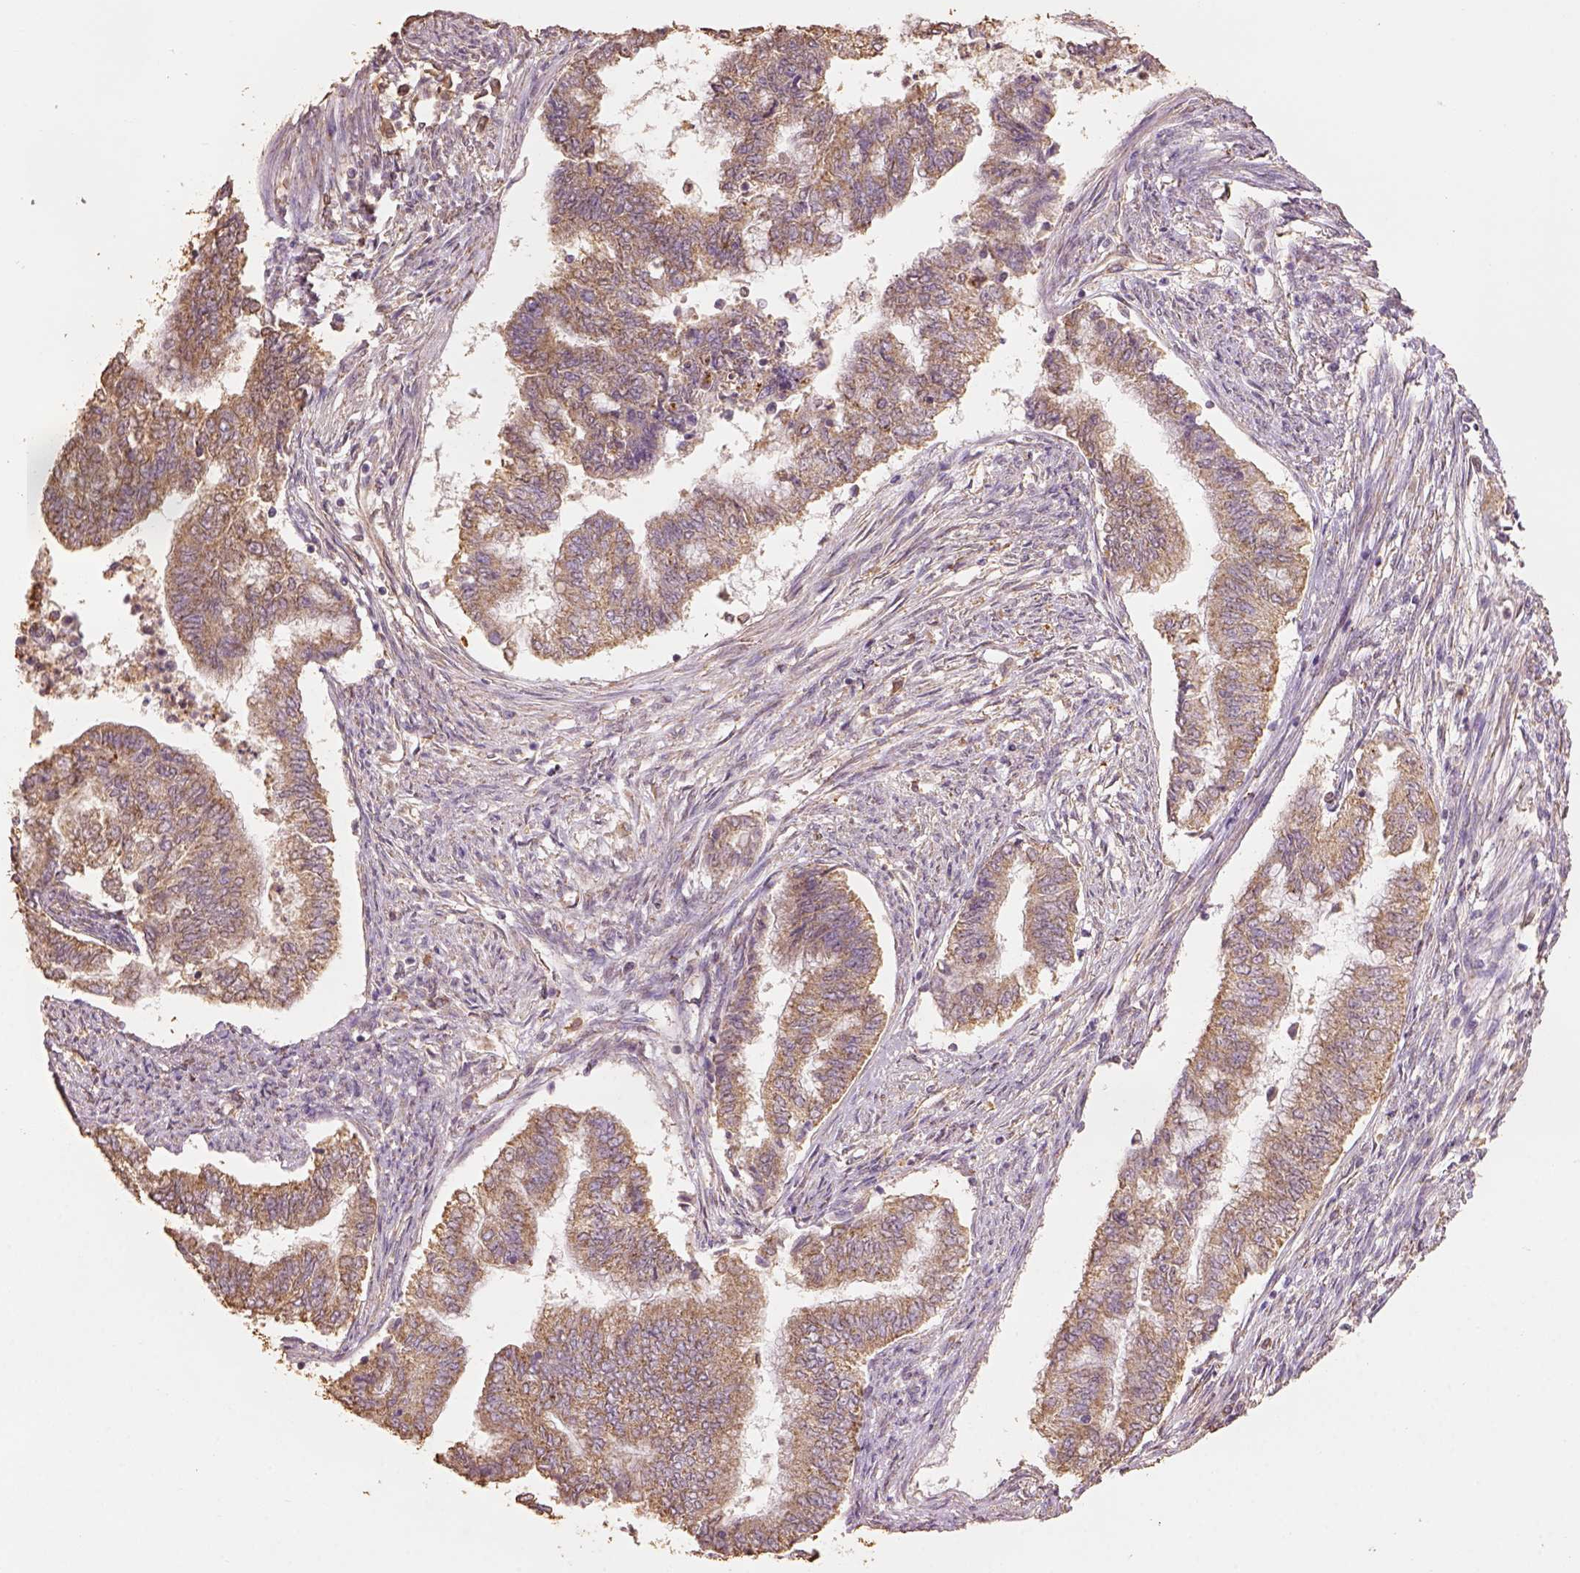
{"staining": {"intensity": "moderate", "quantity": ">75%", "location": "cytoplasmic/membranous"}, "tissue": "endometrial cancer", "cell_type": "Tumor cells", "image_type": "cancer", "snomed": [{"axis": "morphology", "description": "Adenocarcinoma, NOS"}, {"axis": "topography", "description": "Endometrium"}], "caption": "There is medium levels of moderate cytoplasmic/membranous positivity in tumor cells of endometrial adenocarcinoma, as demonstrated by immunohistochemical staining (brown color).", "gene": "AP2B1", "patient": {"sex": "female", "age": 65}}